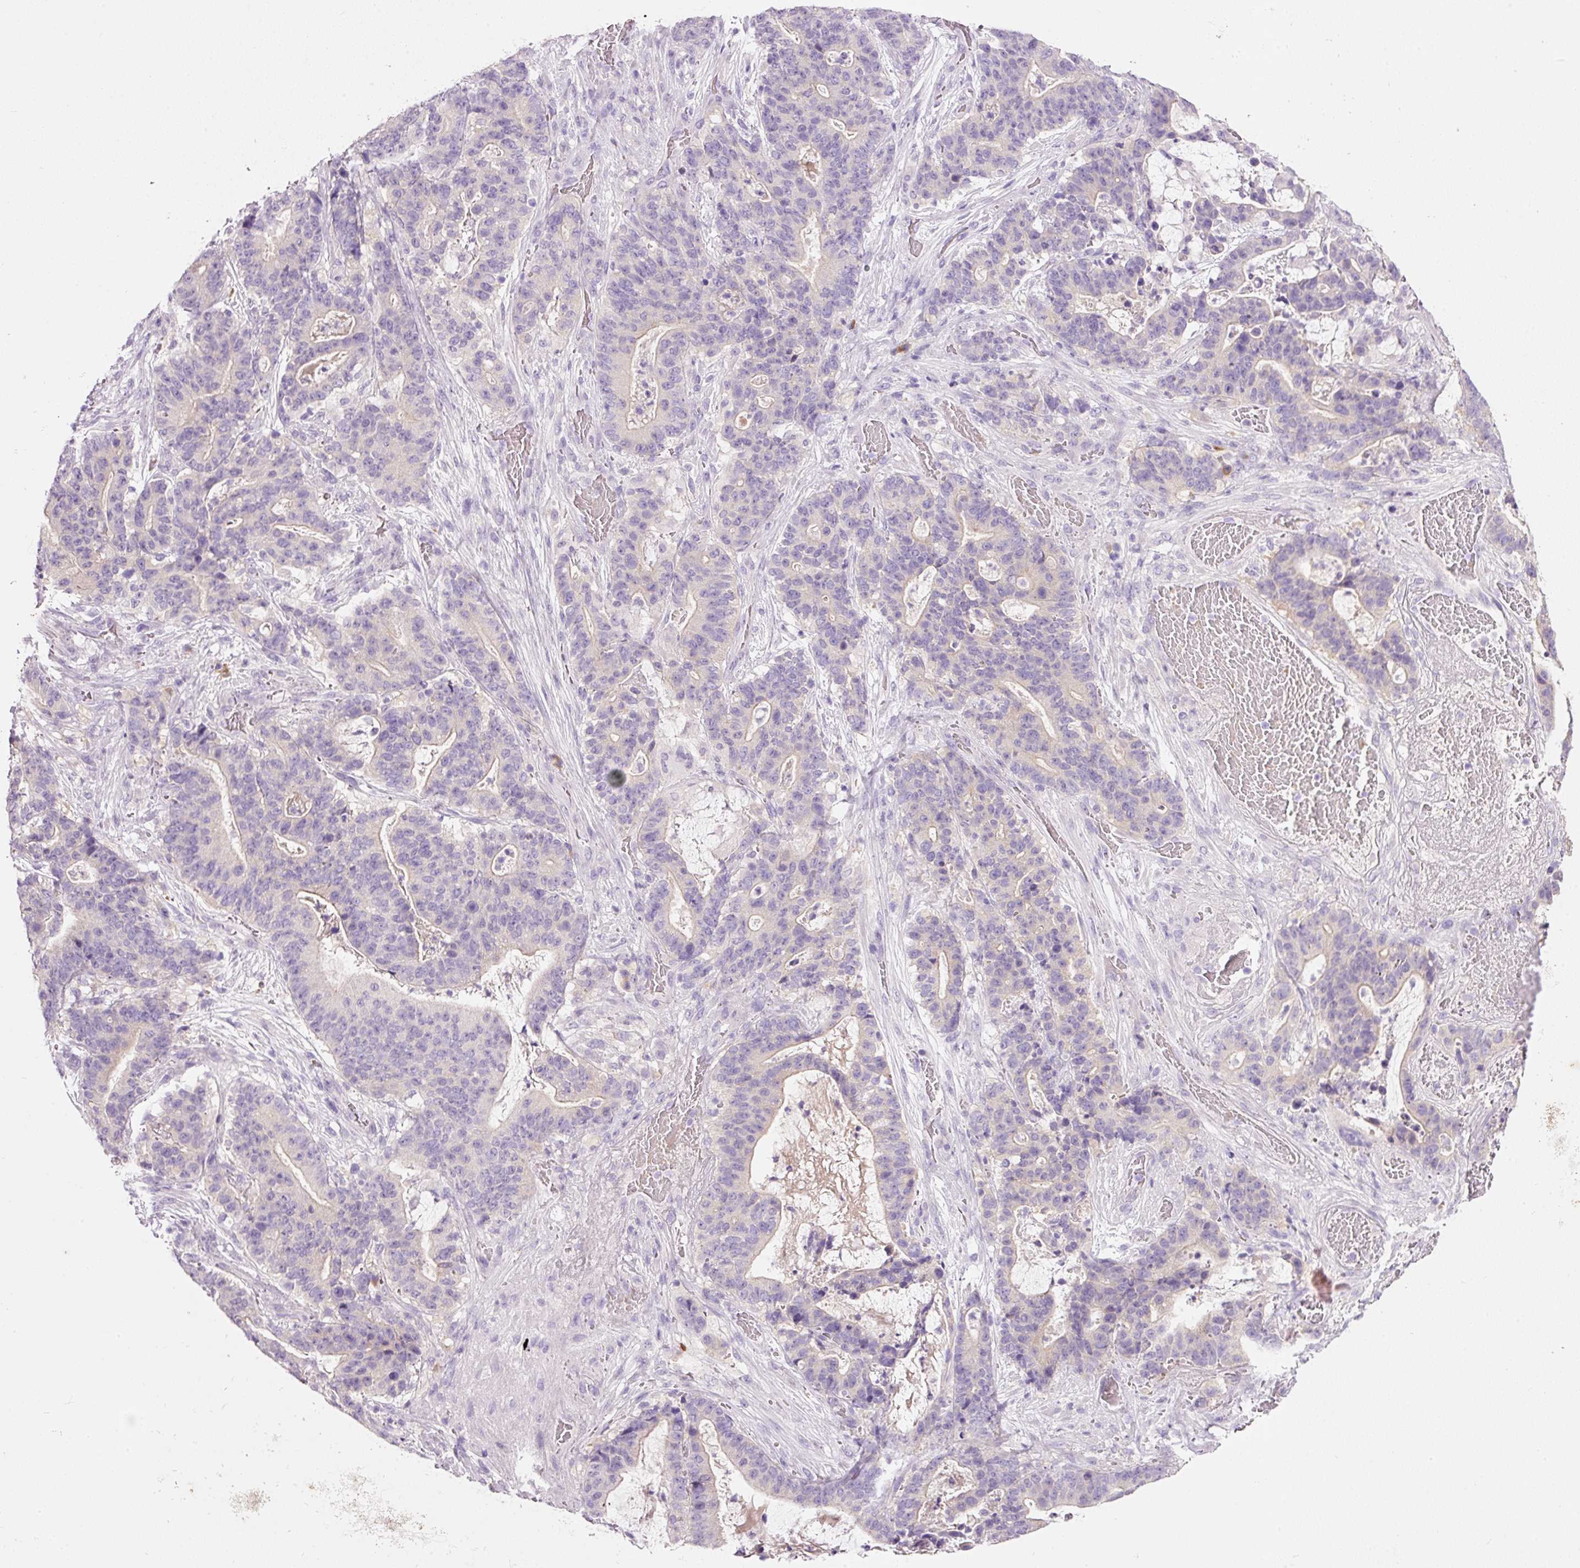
{"staining": {"intensity": "negative", "quantity": "none", "location": "none"}, "tissue": "stomach cancer", "cell_type": "Tumor cells", "image_type": "cancer", "snomed": [{"axis": "morphology", "description": "Normal tissue, NOS"}, {"axis": "morphology", "description": "Adenocarcinoma, NOS"}, {"axis": "topography", "description": "Stomach"}], "caption": "DAB (3,3'-diaminobenzidine) immunohistochemical staining of adenocarcinoma (stomach) displays no significant expression in tumor cells.", "gene": "TENT5C", "patient": {"sex": "female", "age": 64}}